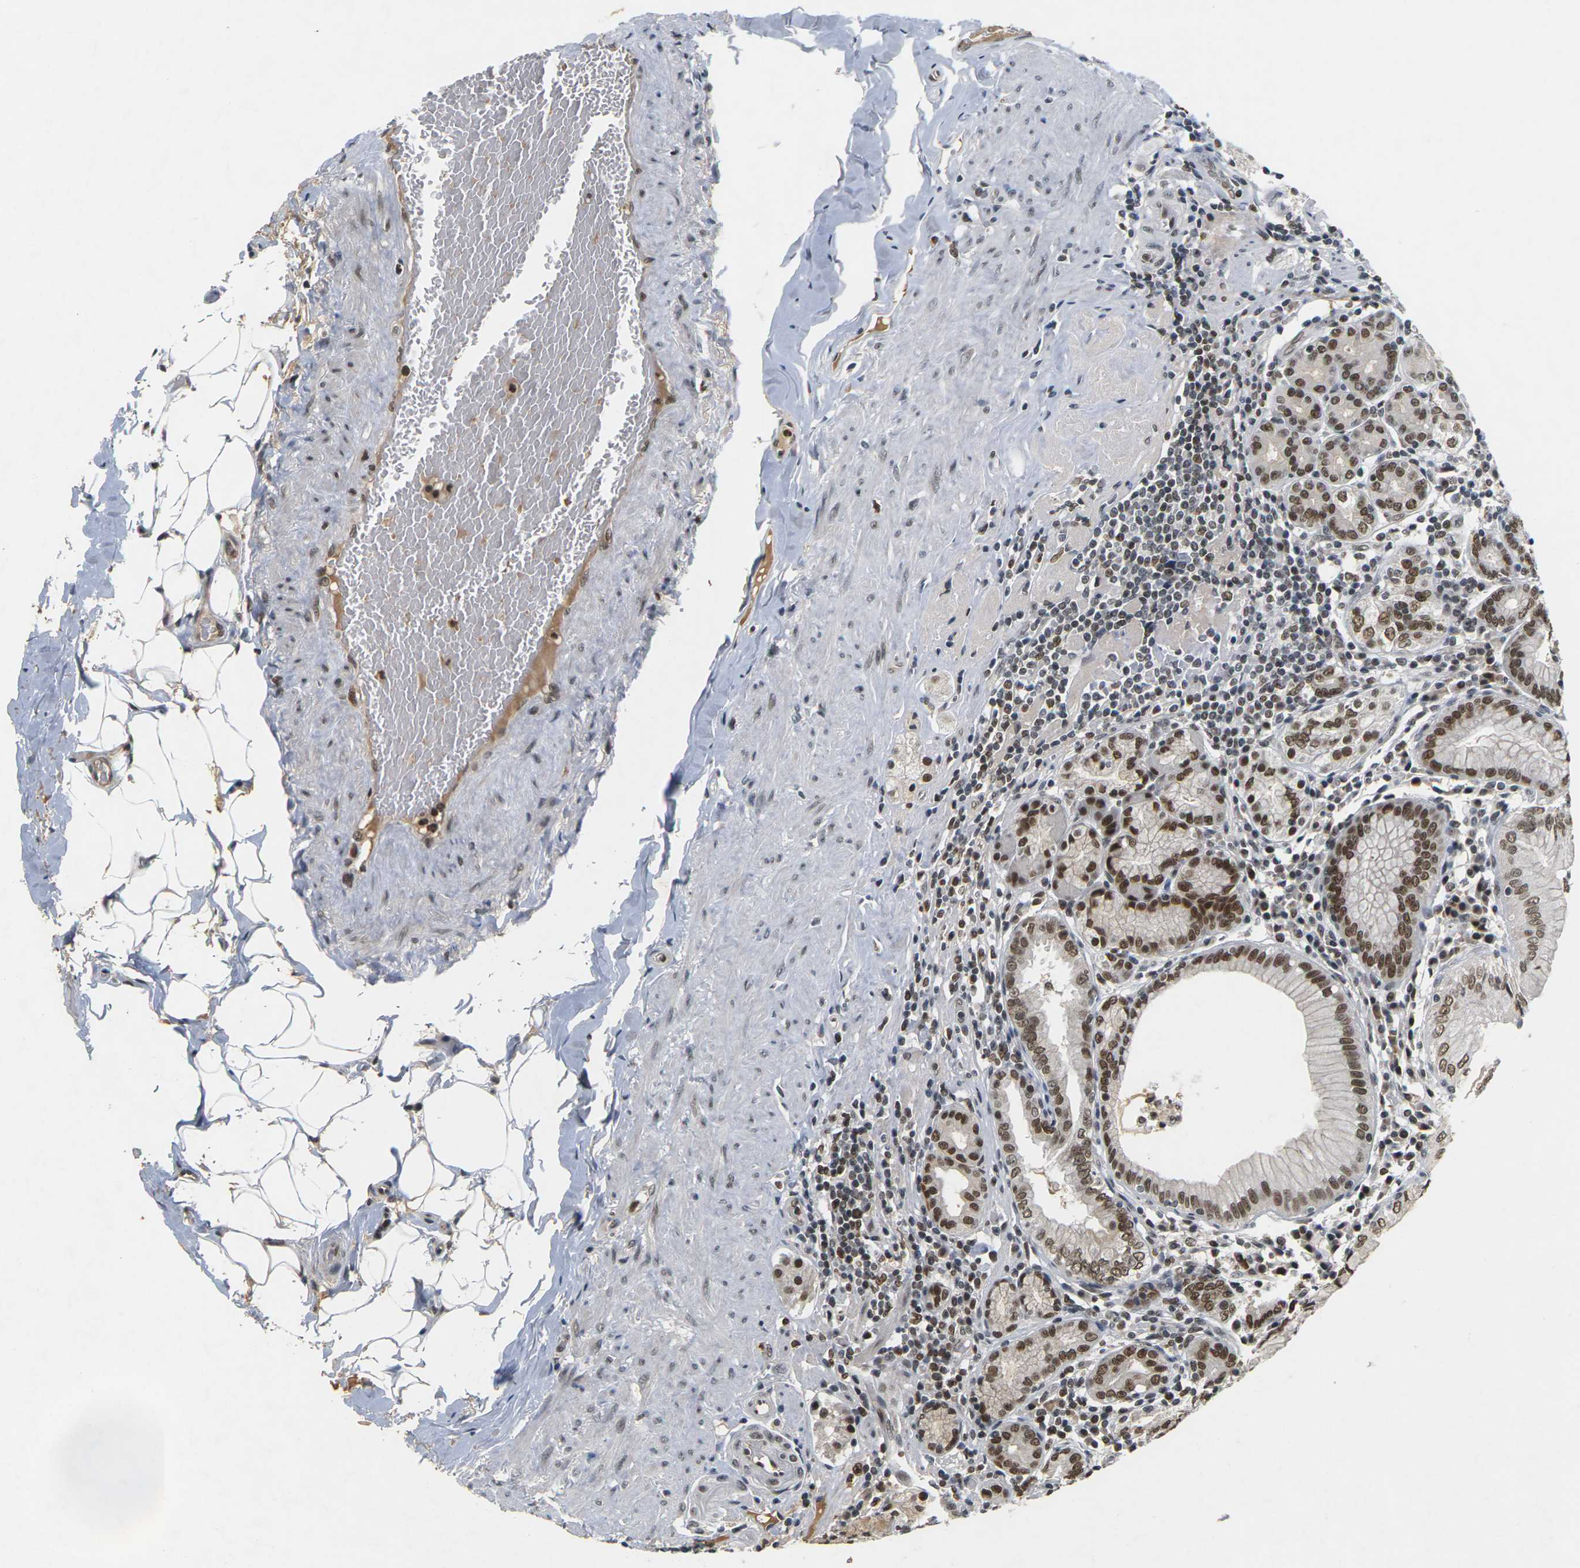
{"staining": {"intensity": "strong", "quantity": ">75%", "location": "nuclear"}, "tissue": "stomach", "cell_type": "Glandular cells", "image_type": "normal", "snomed": [{"axis": "morphology", "description": "Normal tissue, NOS"}, {"axis": "topography", "description": "Stomach, lower"}], "caption": "Unremarkable stomach reveals strong nuclear staining in about >75% of glandular cells.", "gene": "NELFA", "patient": {"sex": "female", "age": 76}}